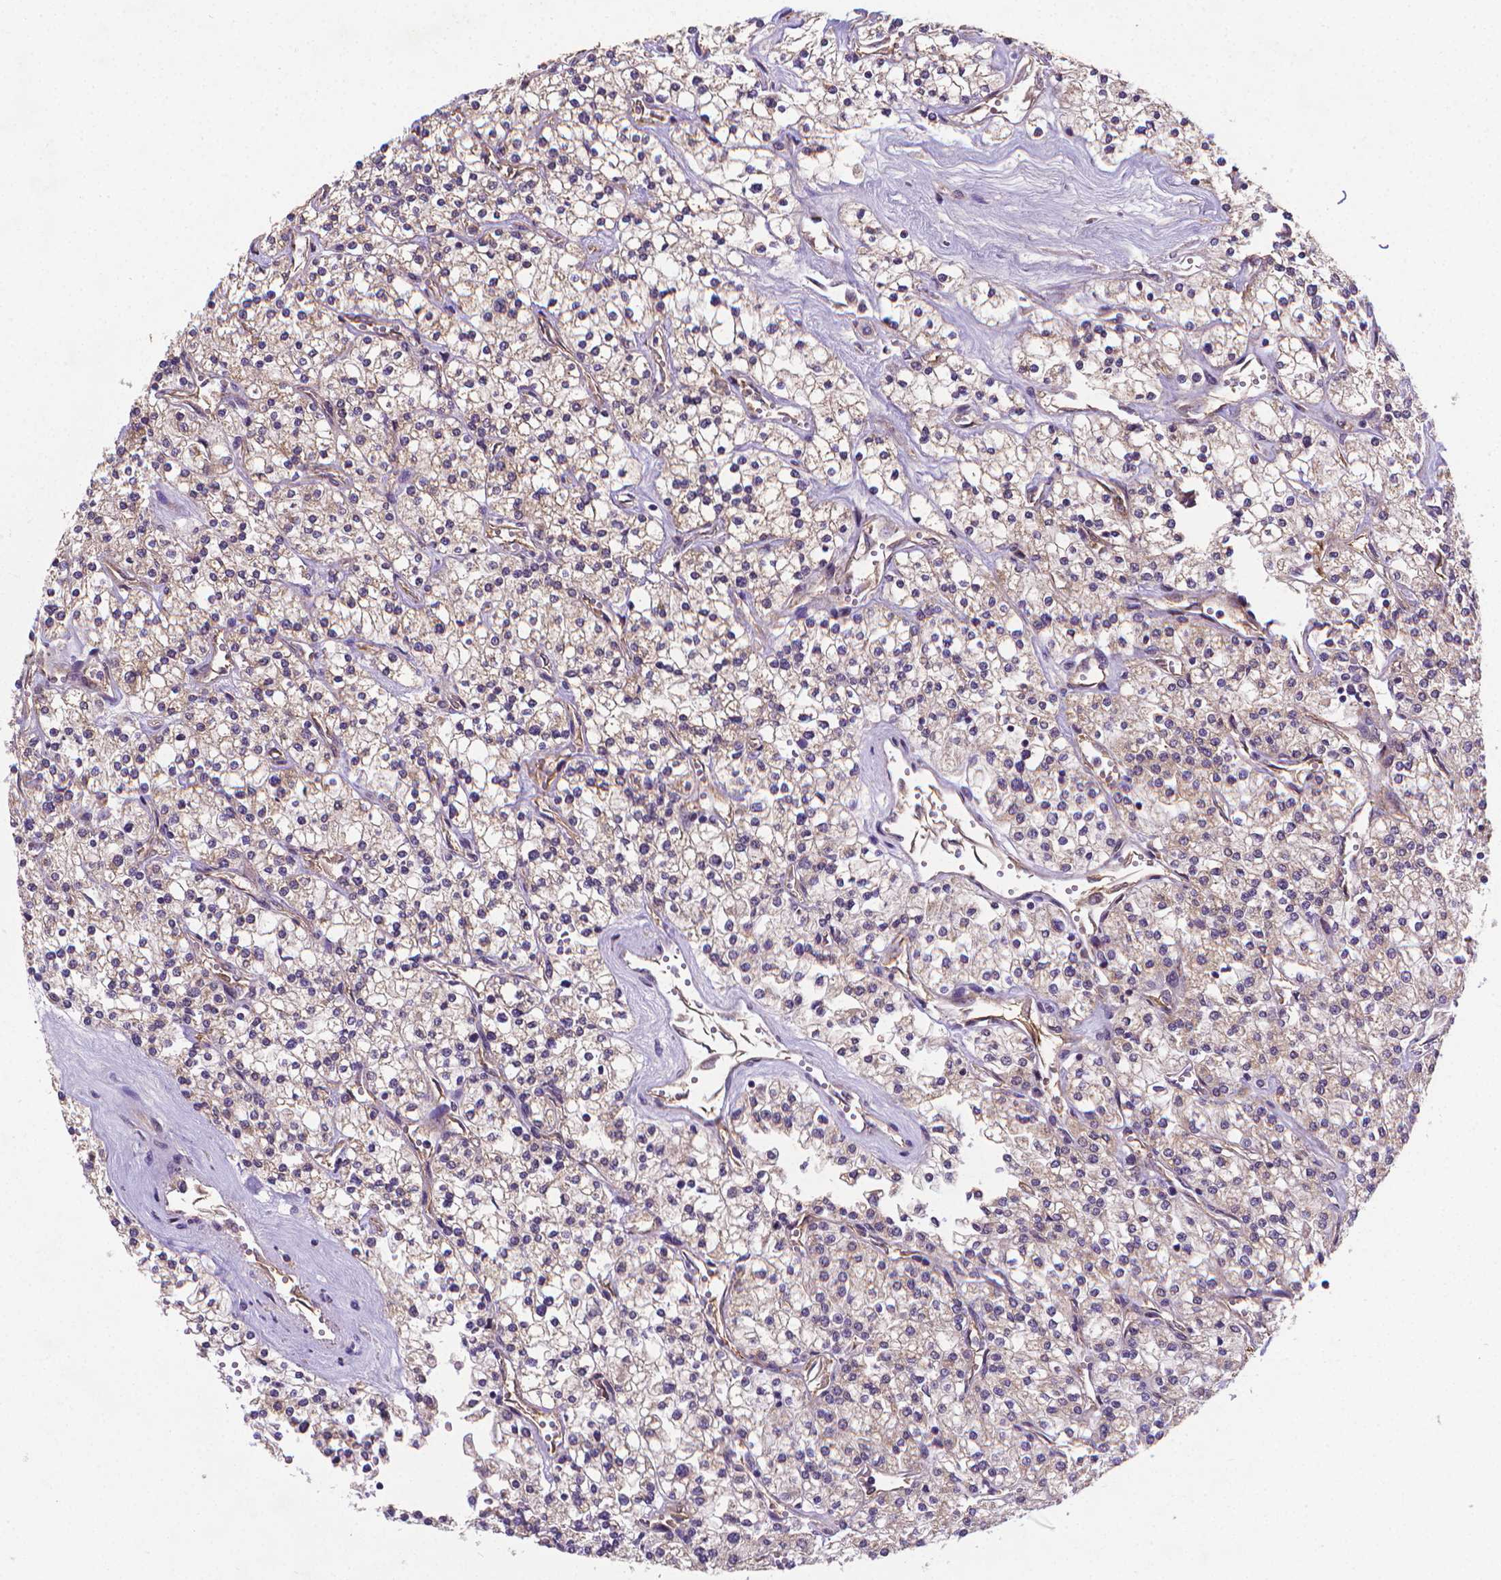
{"staining": {"intensity": "weak", "quantity": "<25%", "location": "cytoplasmic/membranous"}, "tissue": "renal cancer", "cell_type": "Tumor cells", "image_type": "cancer", "snomed": [{"axis": "morphology", "description": "Adenocarcinoma, NOS"}, {"axis": "topography", "description": "Kidney"}], "caption": "A high-resolution photomicrograph shows immunohistochemistry (IHC) staining of renal cancer, which demonstrates no significant positivity in tumor cells. The staining is performed using DAB (3,3'-diaminobenzidine) brown chromogen with nuclei counter-stained in using hematoxylin.", "gene": "GPR63", "patient": {"sex": "male", "age": 80}}